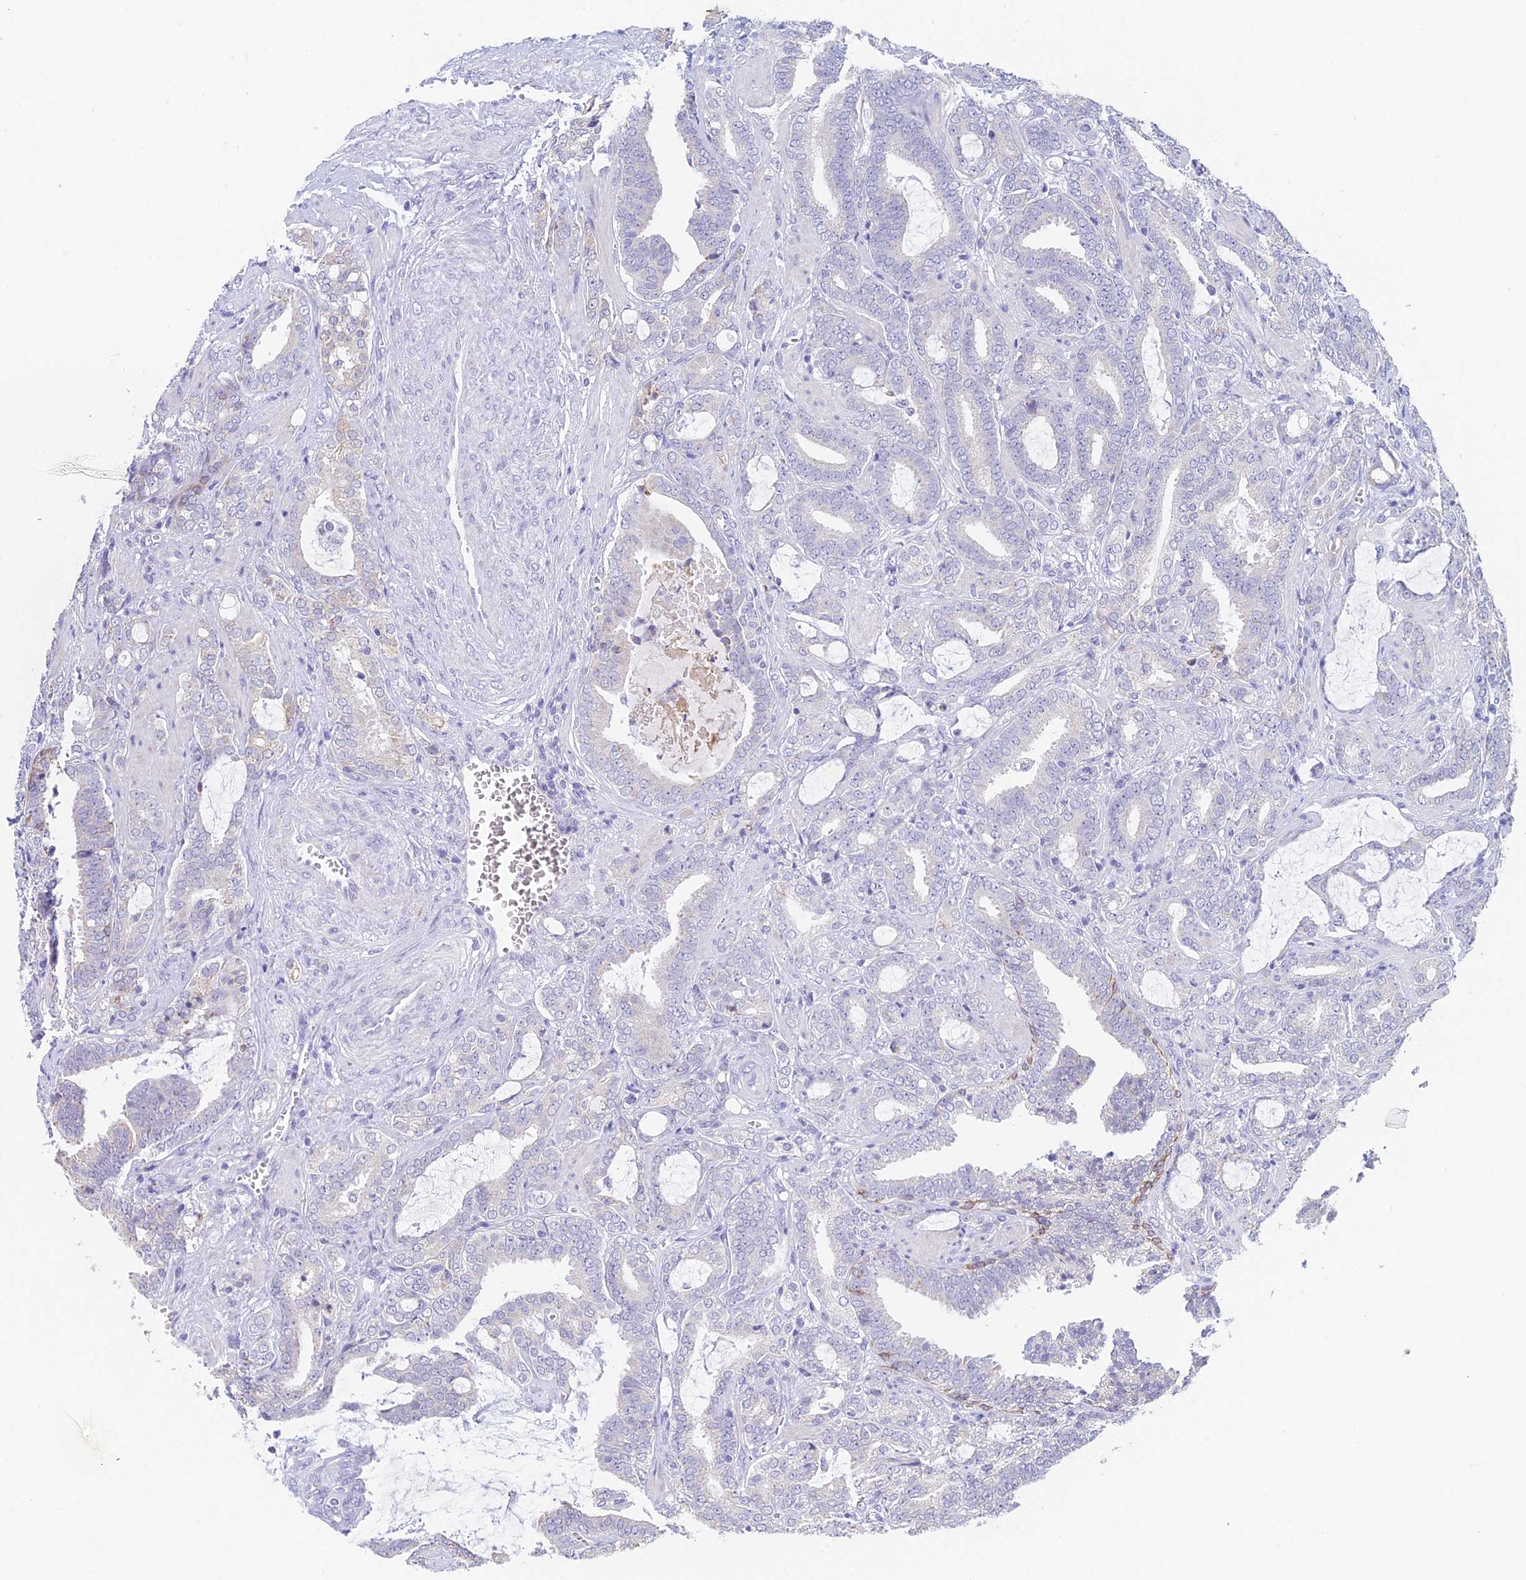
{"staining": {"intensity": "negative", "quantity": "none", "location": "none"}, "tissue": "prostate cancer", "cell_type": "Tumor cells", "image_type": "cancer", "snomed": [{"axis": "morphology", "description": "Adenocarcinoma, High grade"}, {"axis": "topography", "description": "Prostate and seminal vesicle, NOS"}], "caption": "The immunohistochemistry micrograph has no significant staining in tumor cells of prostate cancer (adenocarcinoma (high-grade)) tissue.", "gene": "REXO5", "patient": {"sex": "male", "age": 67}}